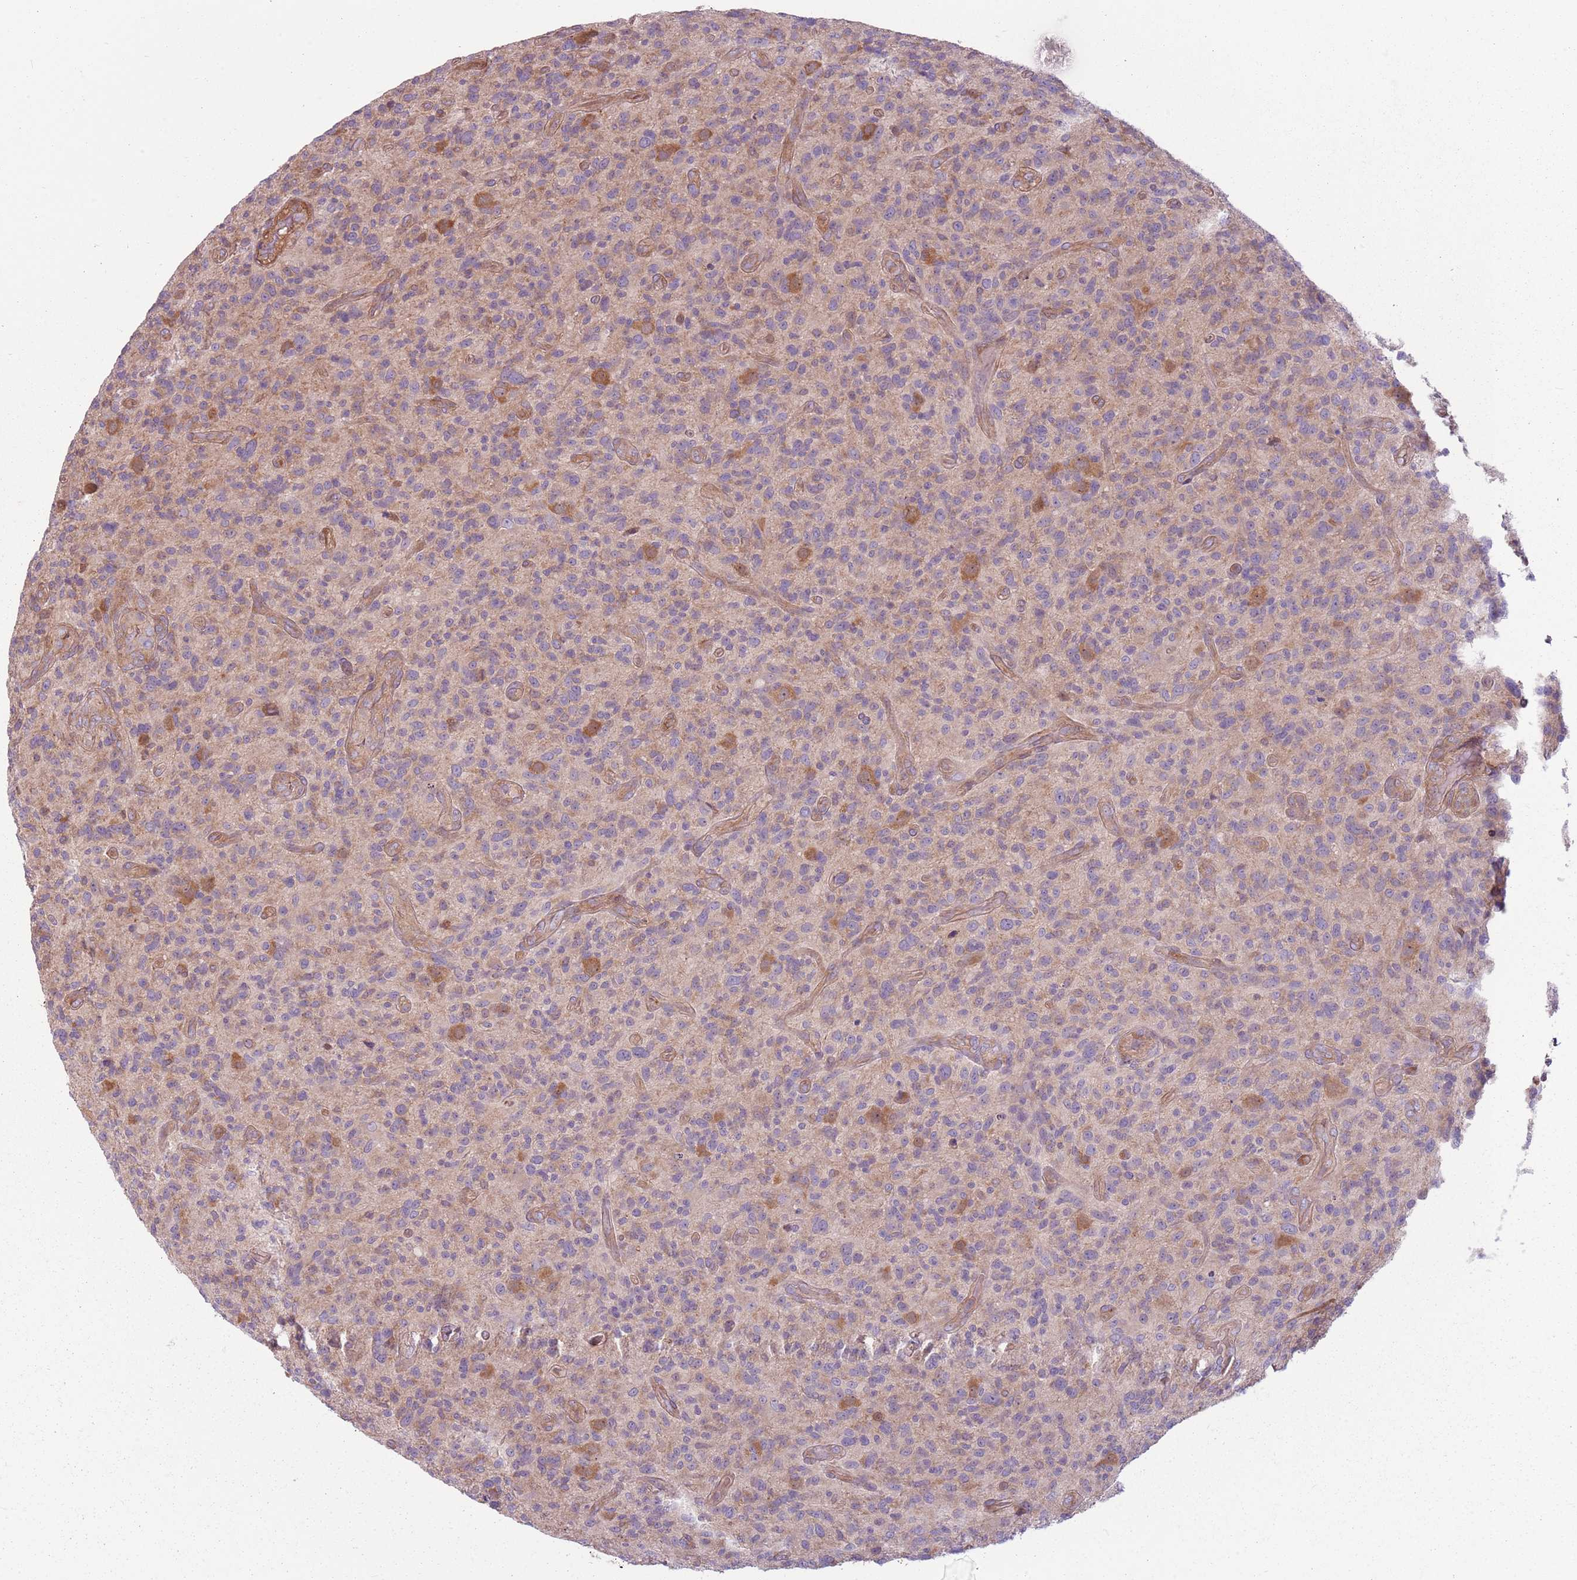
{"staining": {"intensity": "weak", "quantity": "<25%", "location": "cytoplasmic/membranous"}, "tissue": "glioma", "cell_type": "Tumor cells", "image_type": "cancer", "snomed": [{"axis": "morphology", "description": "Glioma, malignant, High grade"}, {"axis": "topography", "description": "Brain"}], "caption": "The immunohistochemistry histopathology image has no significant staining in tumor cells of glioma tissue. Brightfield microscopy of IHC stained with DAB (3,3'-diaminobenzidine) (brown) and hematoxylin (blue), captured at high magnification.", "gene": "RPL21", "patient": {"sex": "male", "age": 47}}